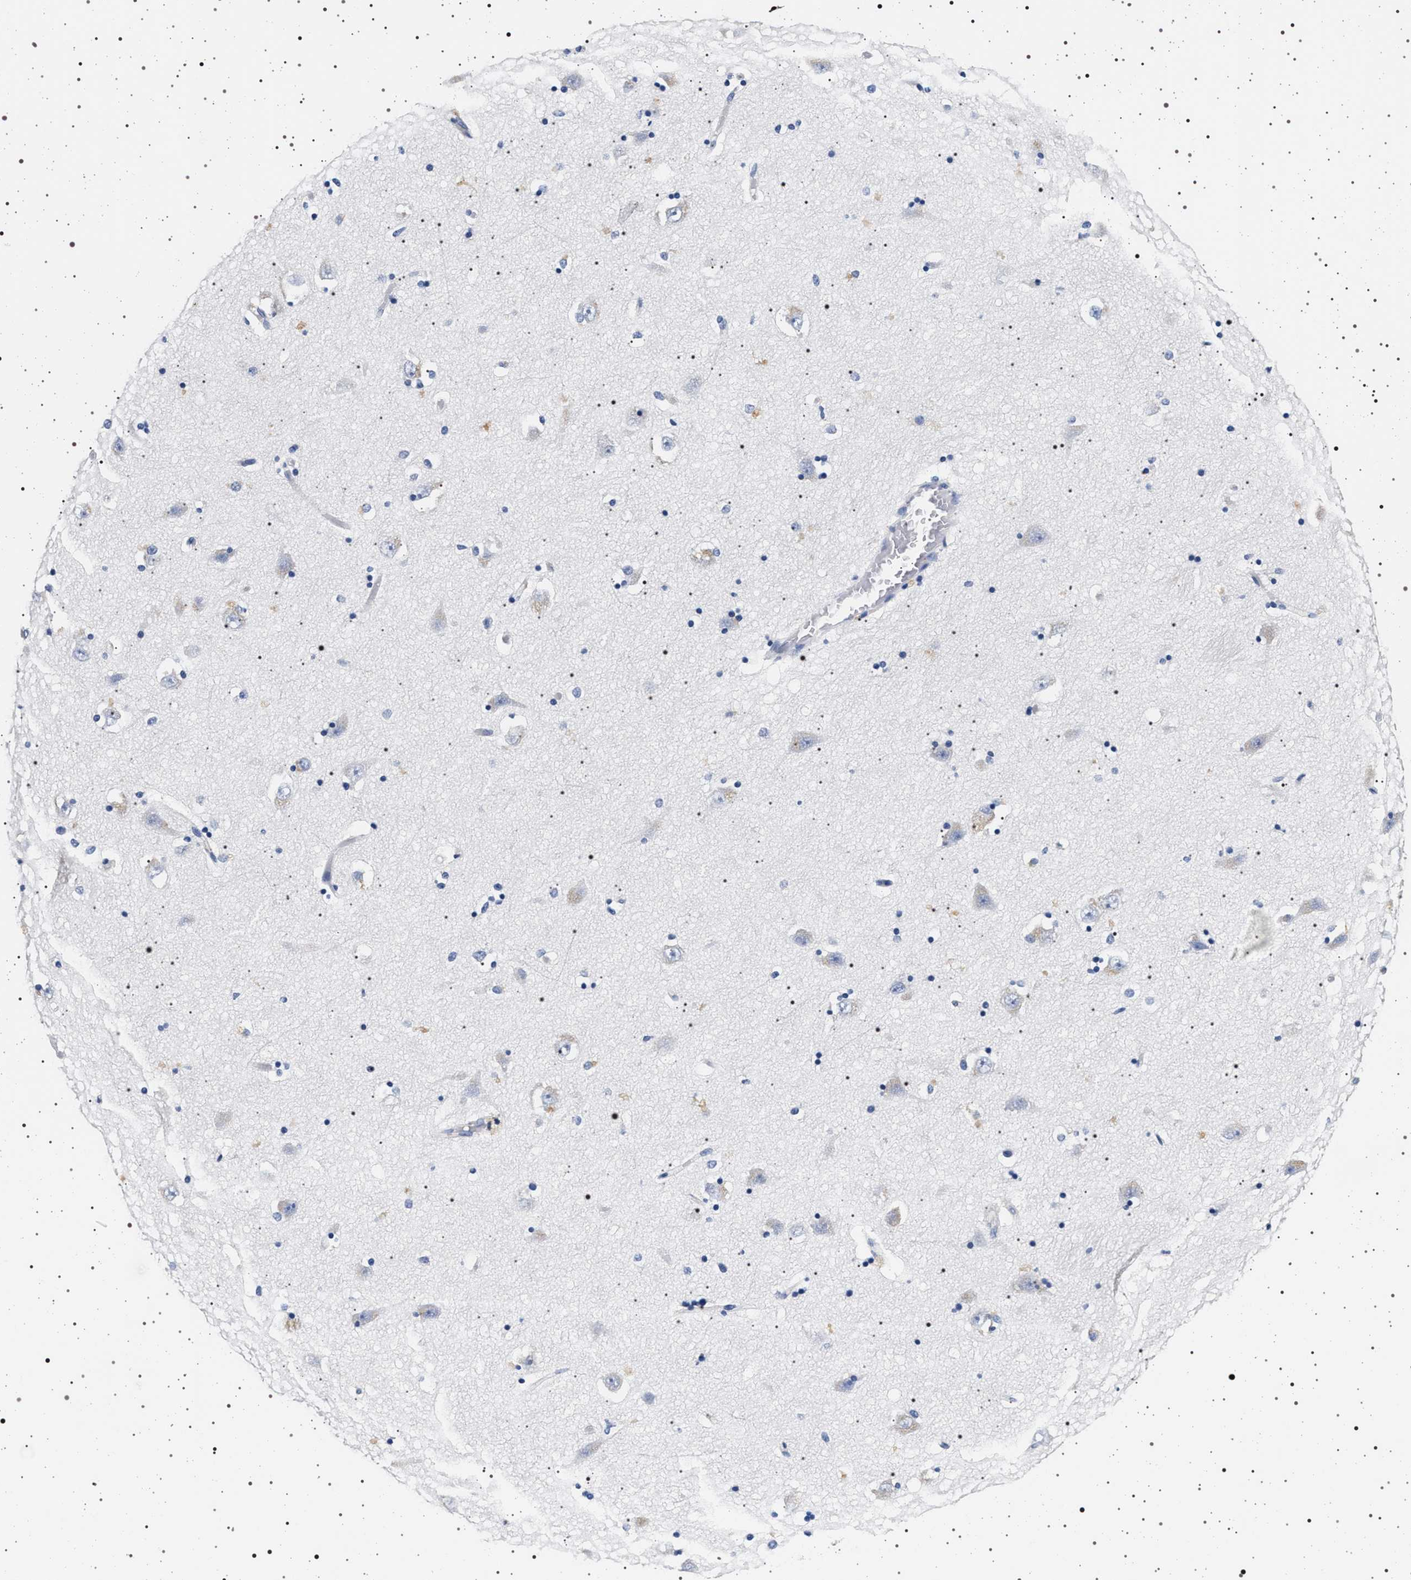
{"staining": {"intensity": "negative", "quantity": "none", "location": "none"}, "tissue": "hippocampus", "cell_type": "Glial cells", "image_type": "normal", "snomed": [{"axis": "morphology", "description": "Normal tissue, NOS"}, {"axis": "topography", "description": "Hippocampus"}], "caption": "IHC of unremarkable hippocampus exhibits no positivity in glial cells.", "gene": "HSD17B1", "patient": {"sex": "male", "age": 45}}